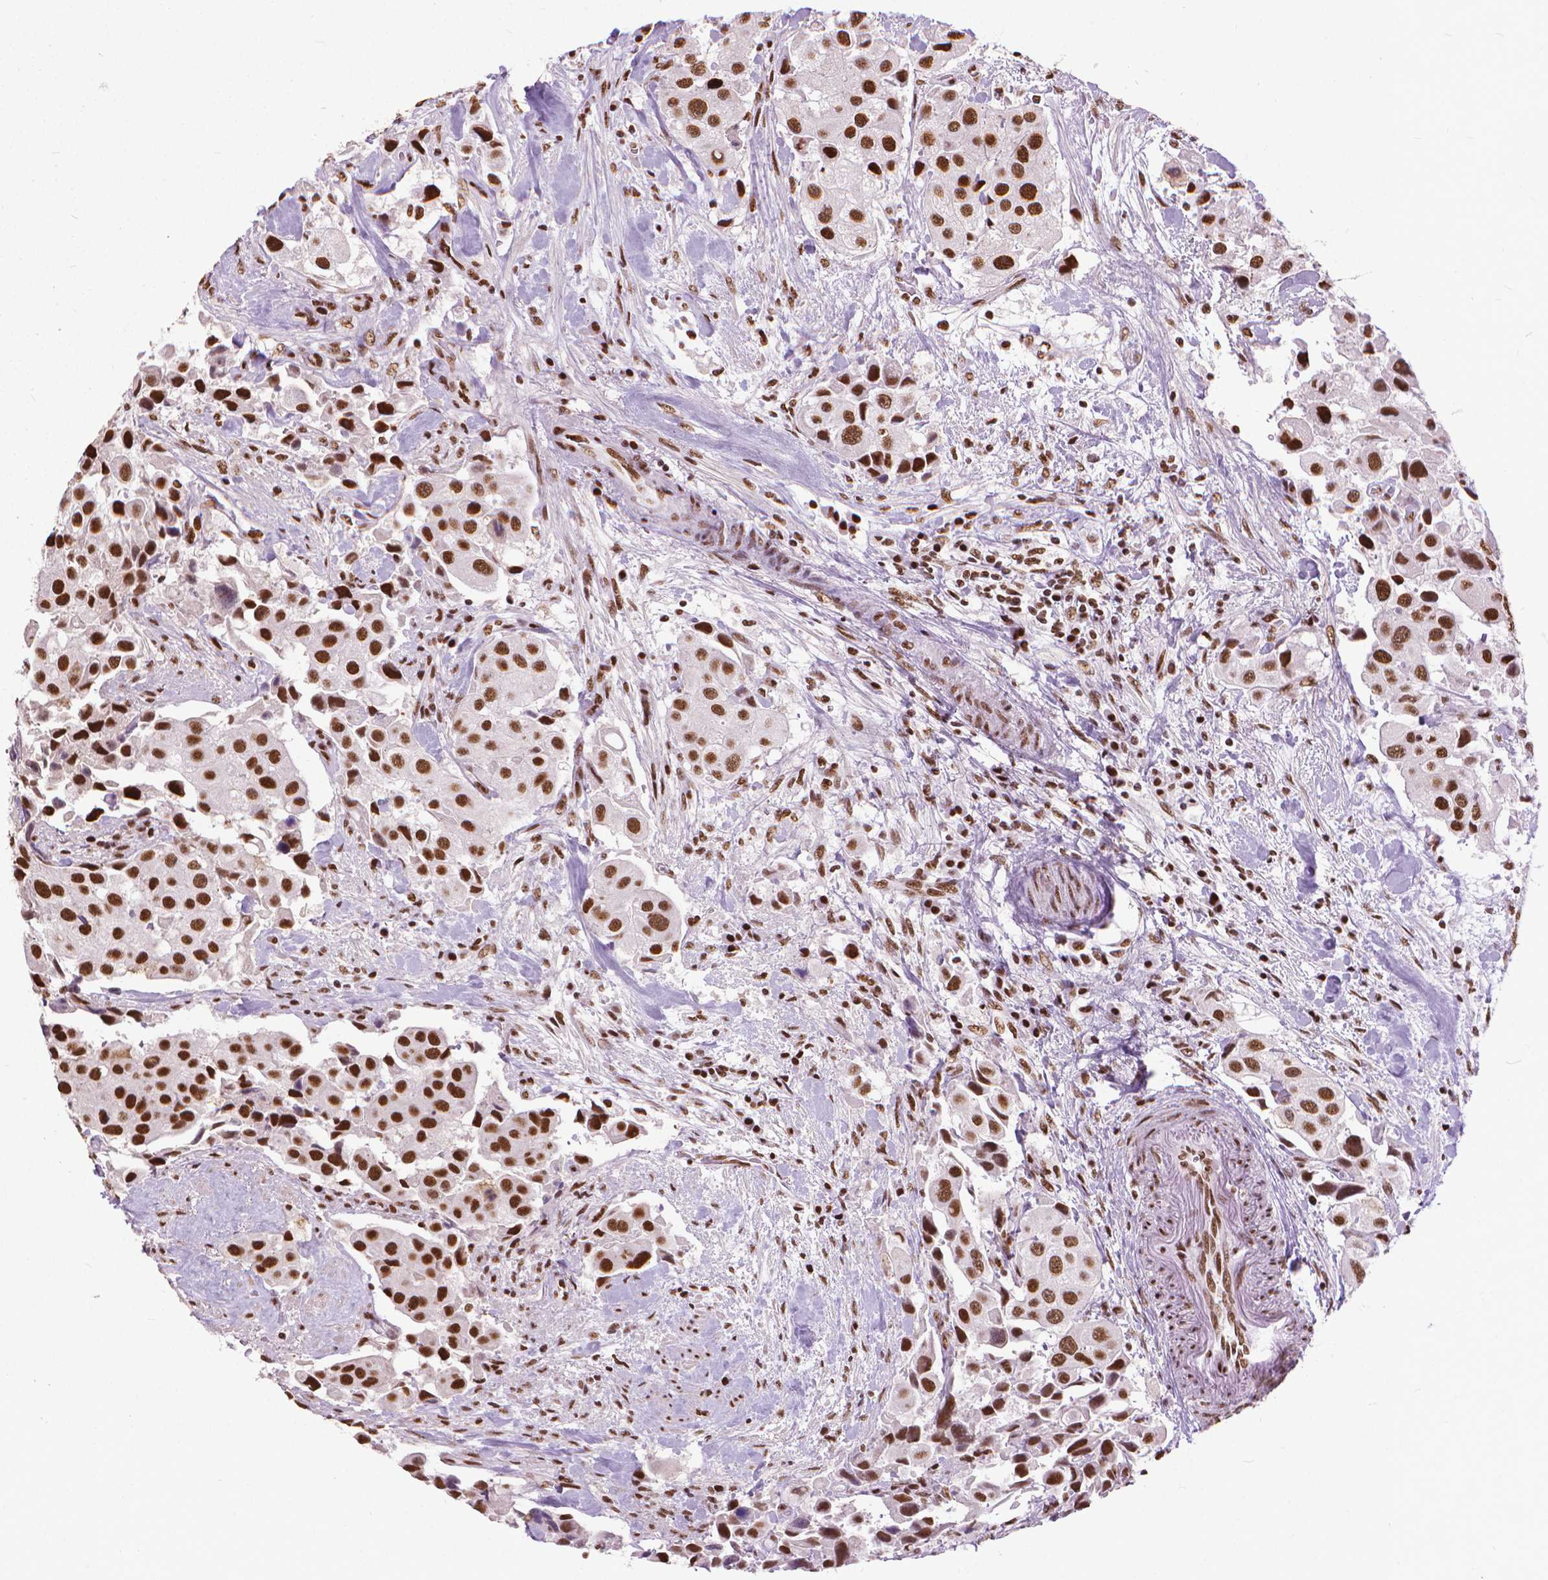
{"staining": {"intensity": "strong", "quantity": ">75%", "location": "nuclear"}, "tissue": "urothelial cancer", "cell_type": "Tumor cells", "image_type": "cancer", "snomed": [{"axis": "morphology", "description": "Urothelial carcinoma, High grade"}, {"axis": "topography", "description": "Urinary bladder"}], "caption": "Protein expression analysis of human urothelial carcinoma (high-grade) reveals strong nuclear expression in approximately >75% of tumor cells.", "gene": "AKAP8", "patient": {"sex": "female", "age": 64}}